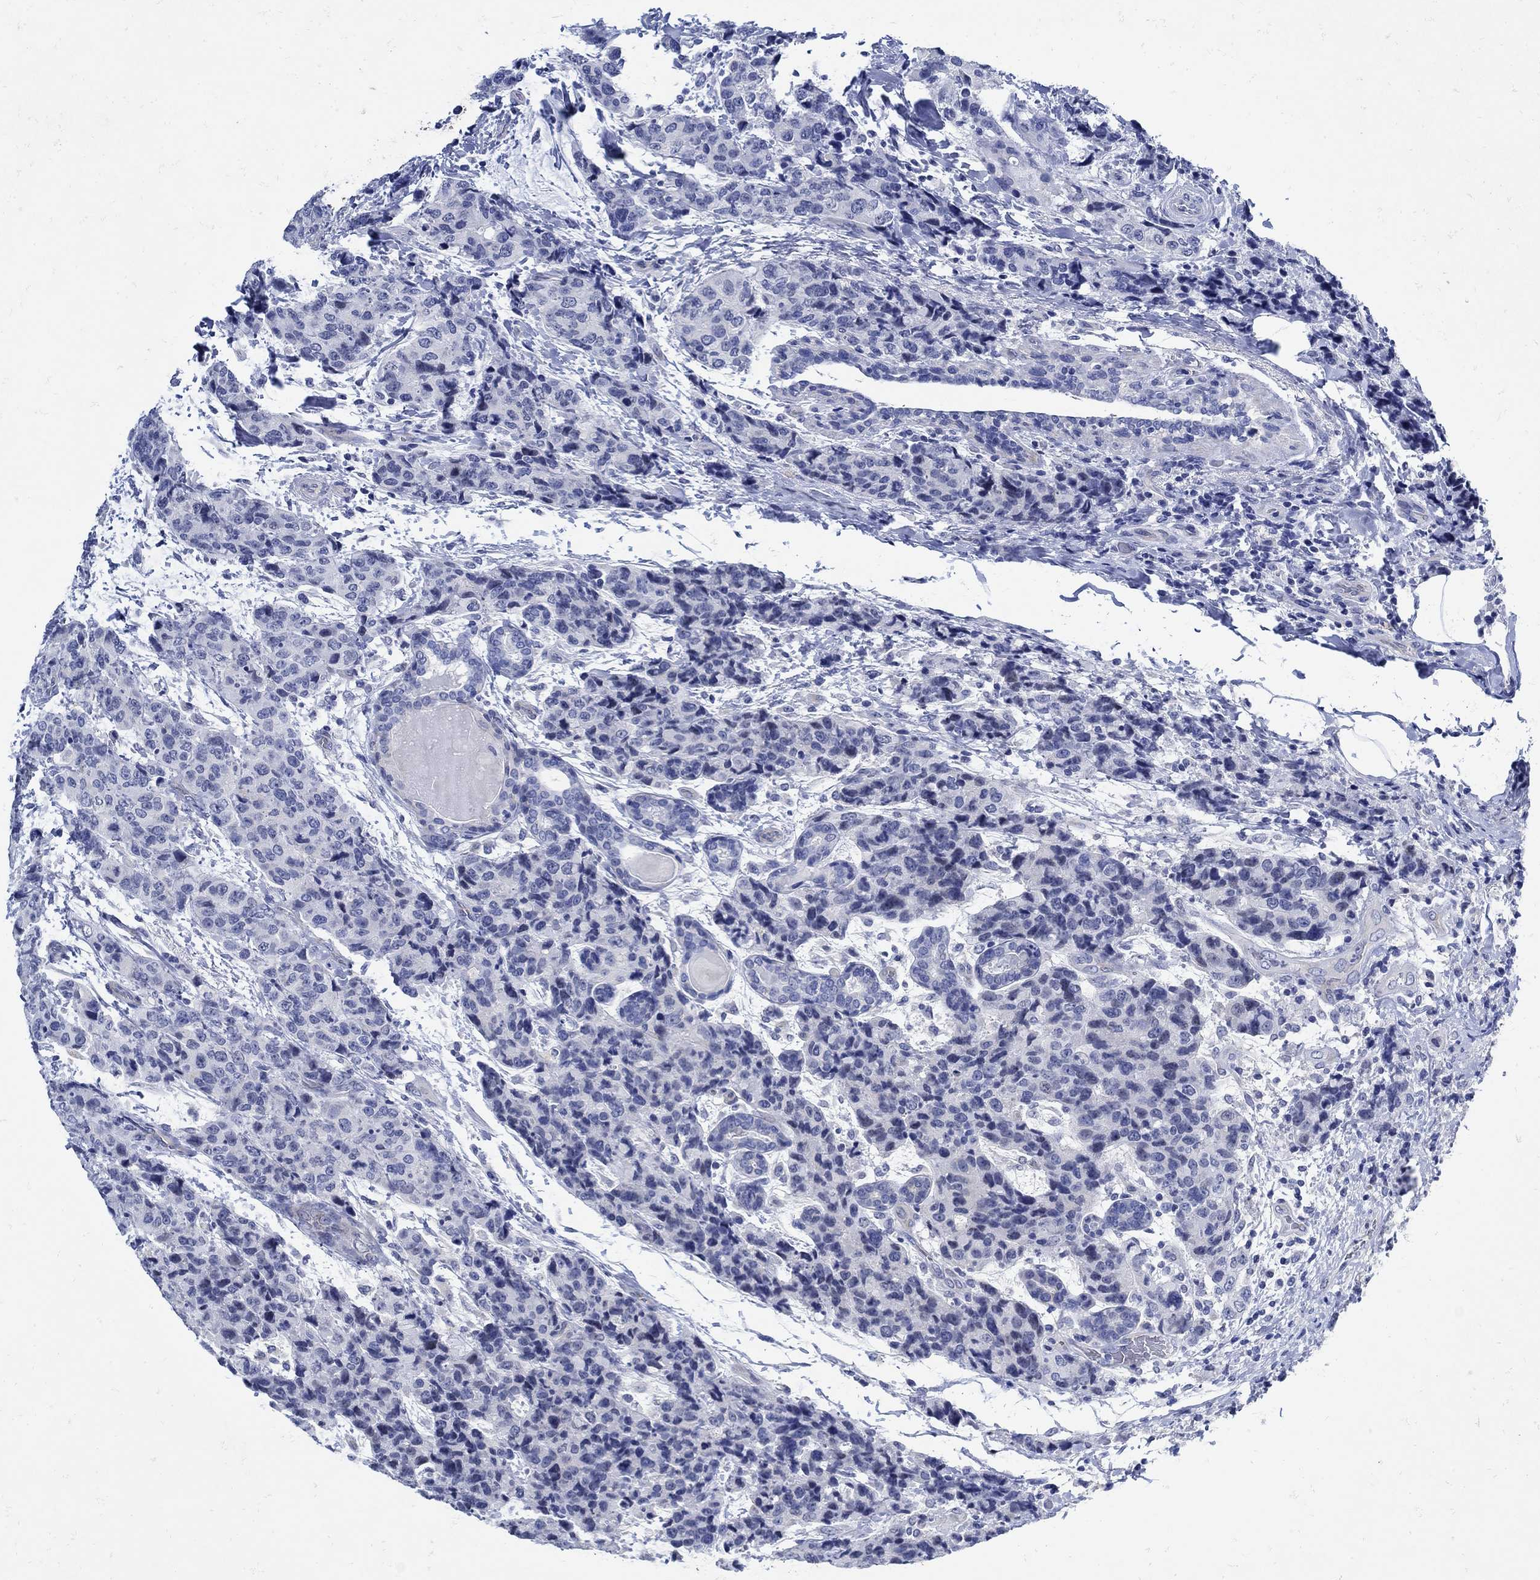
{"staining": {"intensity": "negative", "quantity": "none", "location": "none"}, "tissue": "breast cancer", "cell_type": "Tumor cells", "image_type": "cancer", "snomed": [{"axis": "morphology", "description": "Lobular carcinoma"}, {"axis": "topography", "description": "Breast"}], "caption": "IHC photomicrograph of breast lobular carcinoma stained for a protein (brown), which demonstrates no staining in tumor cells.", "gene": "NOS1", "patient": {"sex": "female", "age": 59}}